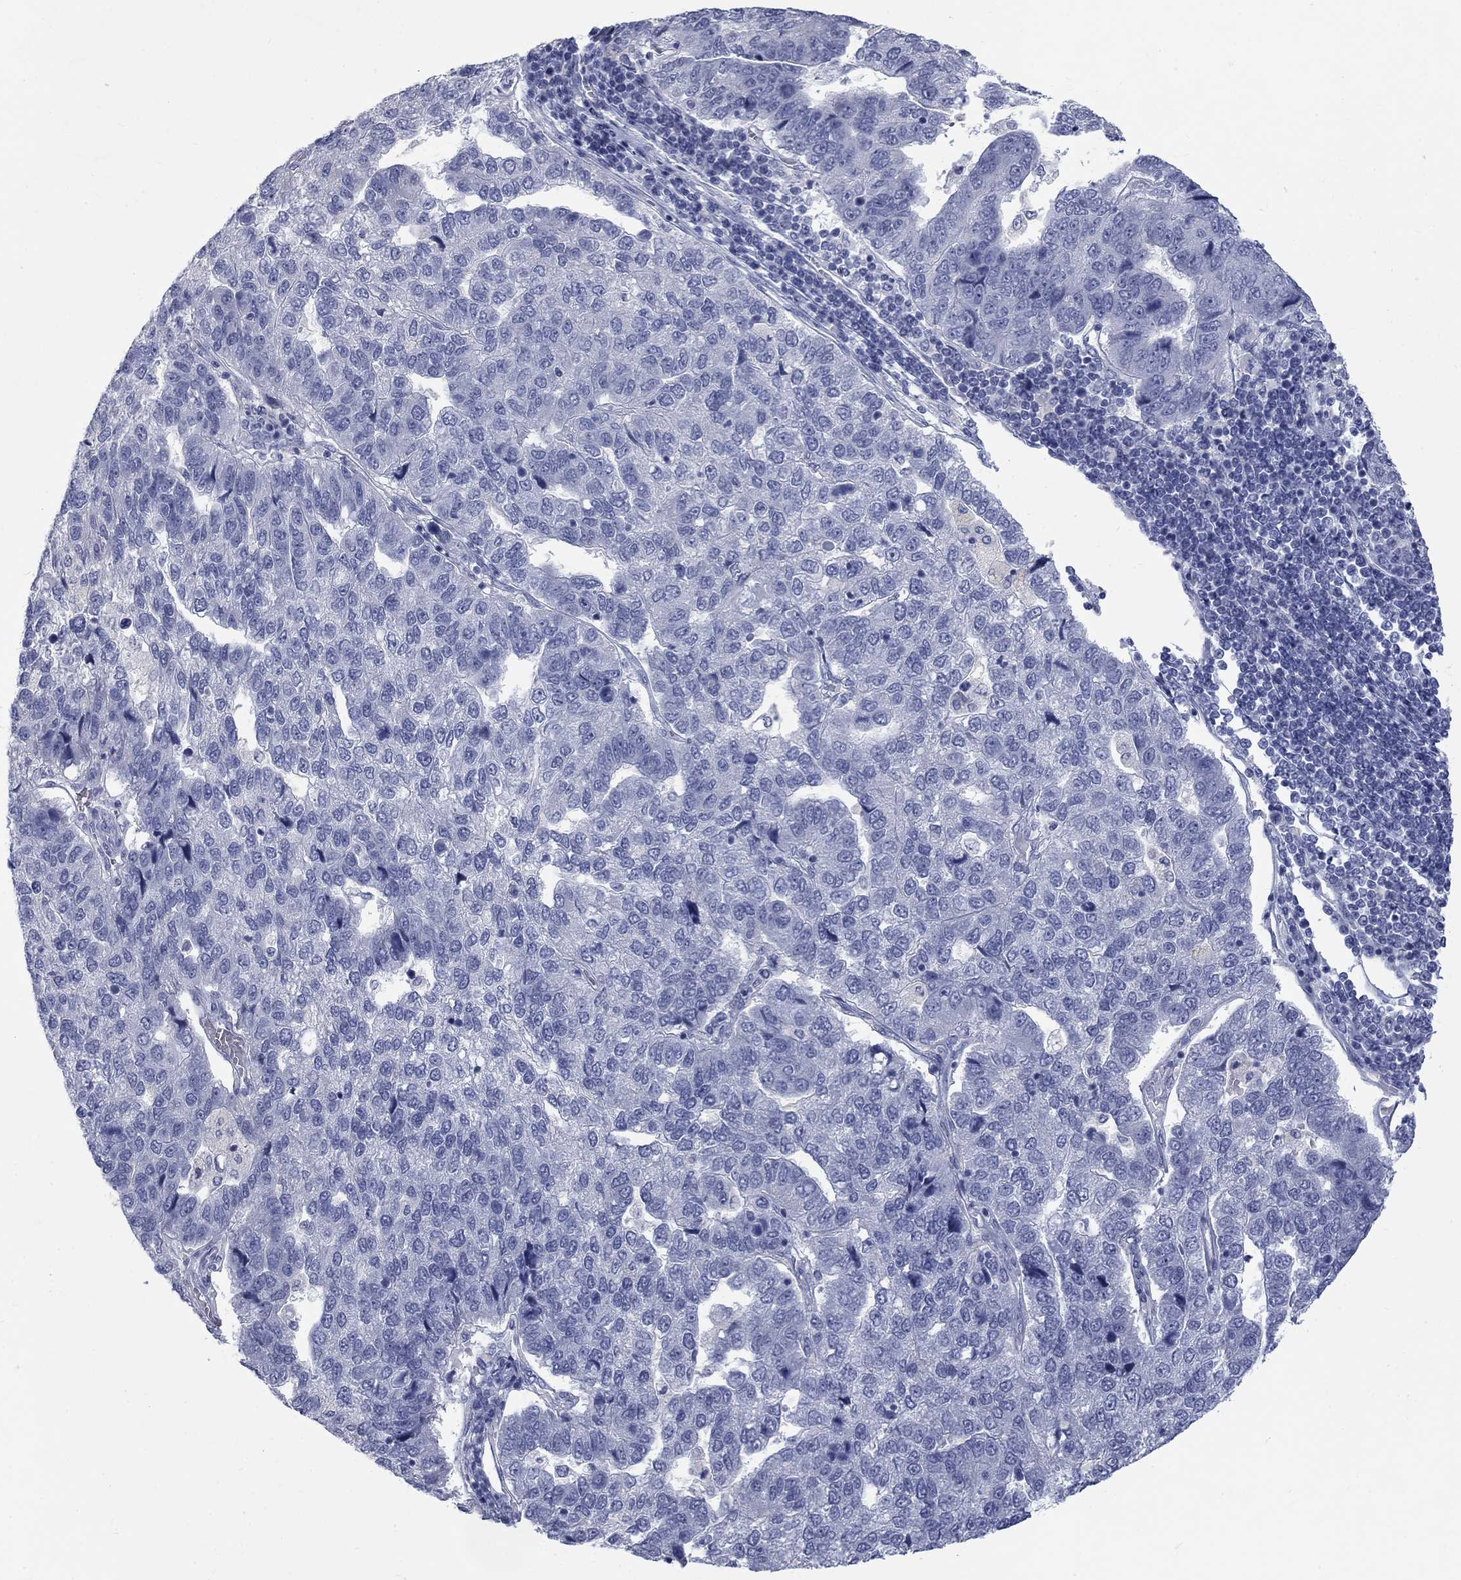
{"staining": {"intensity": "negative", "quantity": "none", "location": "none"}, "tissue": "pancreatic cancer", "cell_type": "Tumor cells", "image_type": "cancer", "snomed": [{"axis": "morphology", "description": "Adenocarcinoma, NOS"}, {"axis": "topography", "description": "Pancreas"}], "caption": "Image shows no significant protein expression in tumor cells of pancreatic cancer (adenocarcinoma). (DAB immunohistochemistry (IHC) visualized using brightfield microscopy, high magnification).", "gene": "RFTN2", "patient": {"sex": "female", "age": 61}}